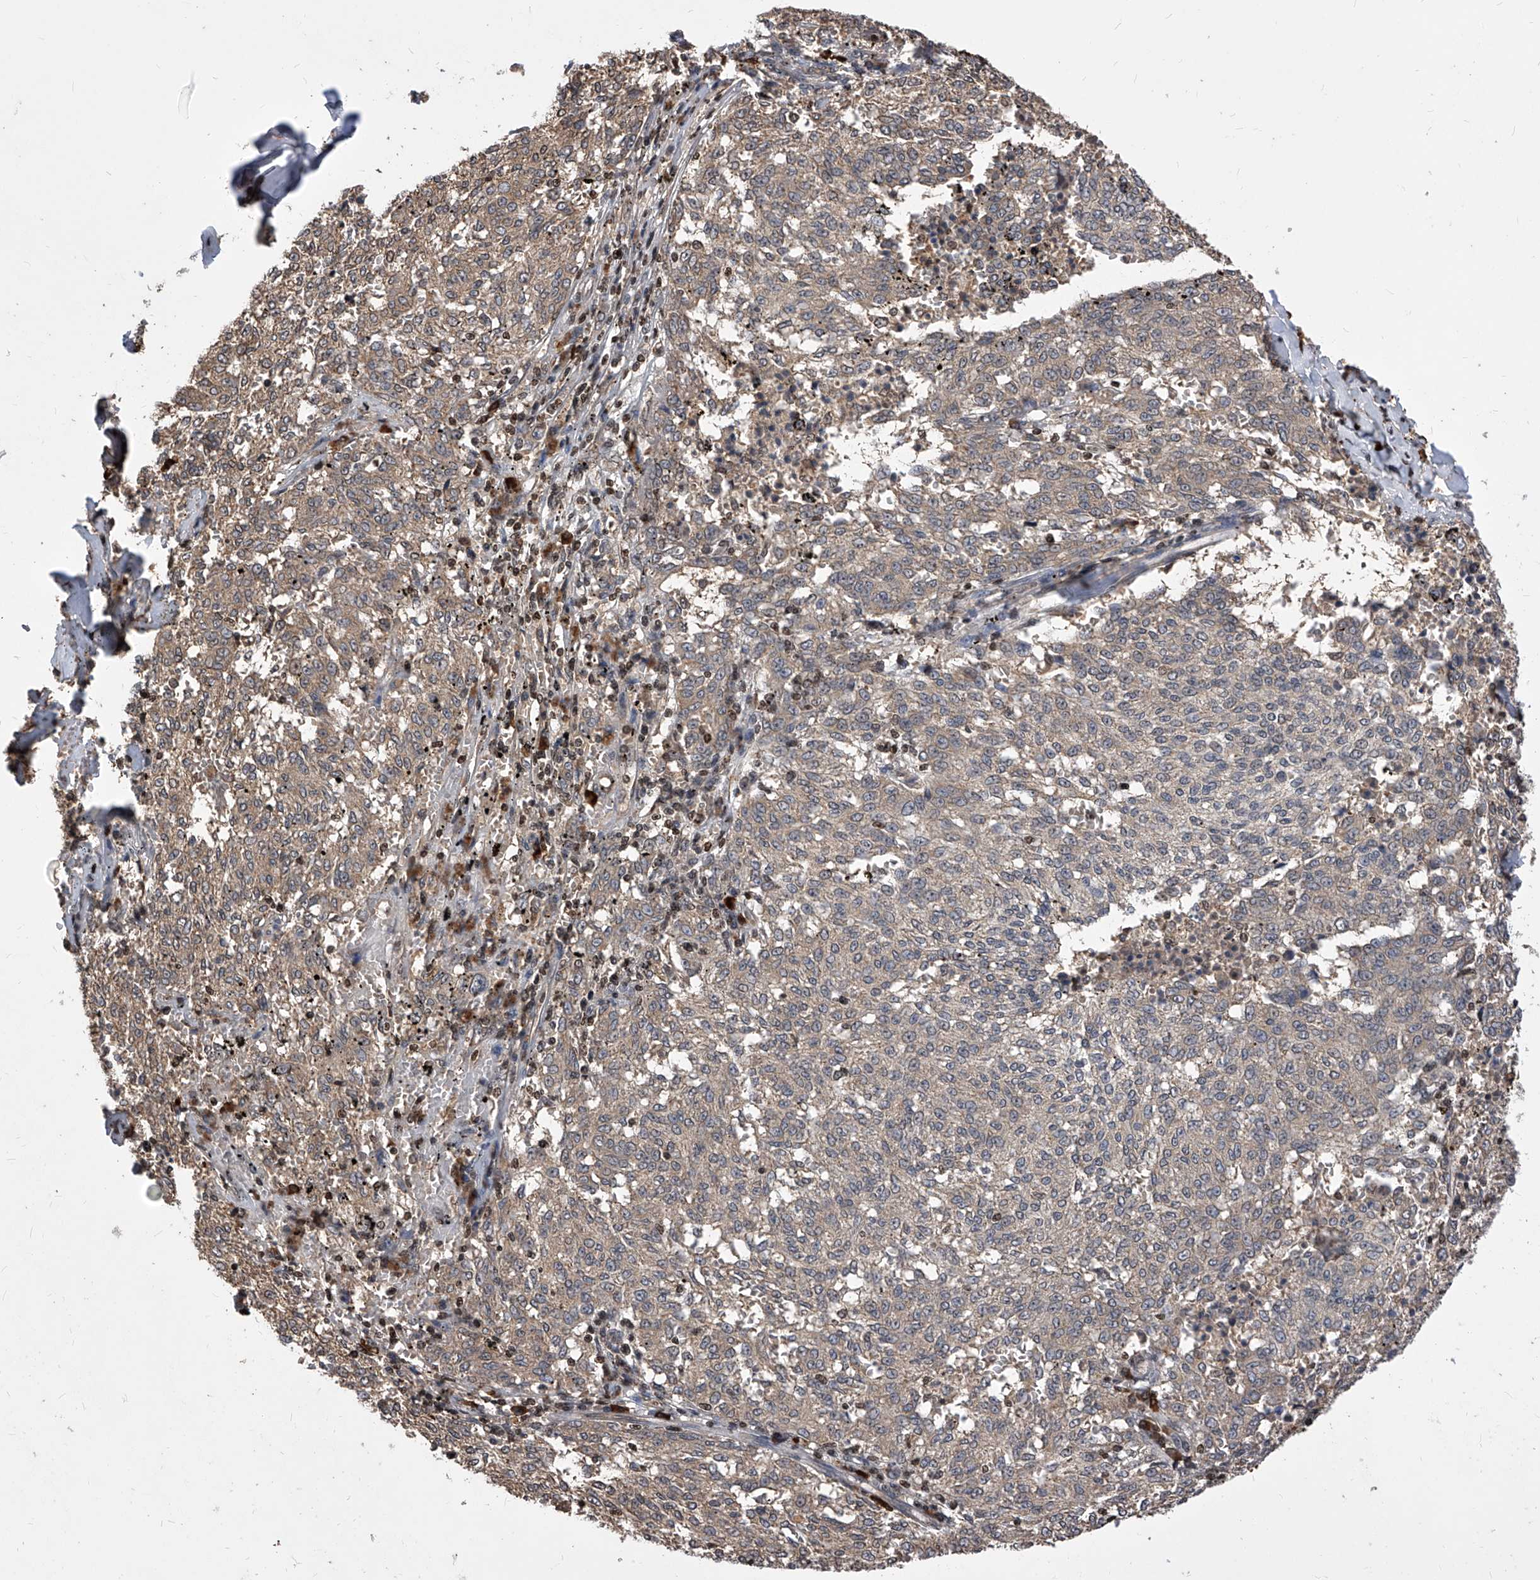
{"staining": {"intensity": "negative", "quantity": "none", "location": "none"}, "tissue": "melanoma", "cell_type": "Tumor cells", "image_type": "cancer", "snomed": [{"axis": "morphology", "description": "Malignant melanoma, NOS"}, {"axis": "topography", "description": "Skin"}], "caption": "A histopathology image of malignant melanoma stained for a protein demonstrates no brown staining in tumor cells.", "gene": "ID1", "patient": {"sex": "female", "age": 72}}